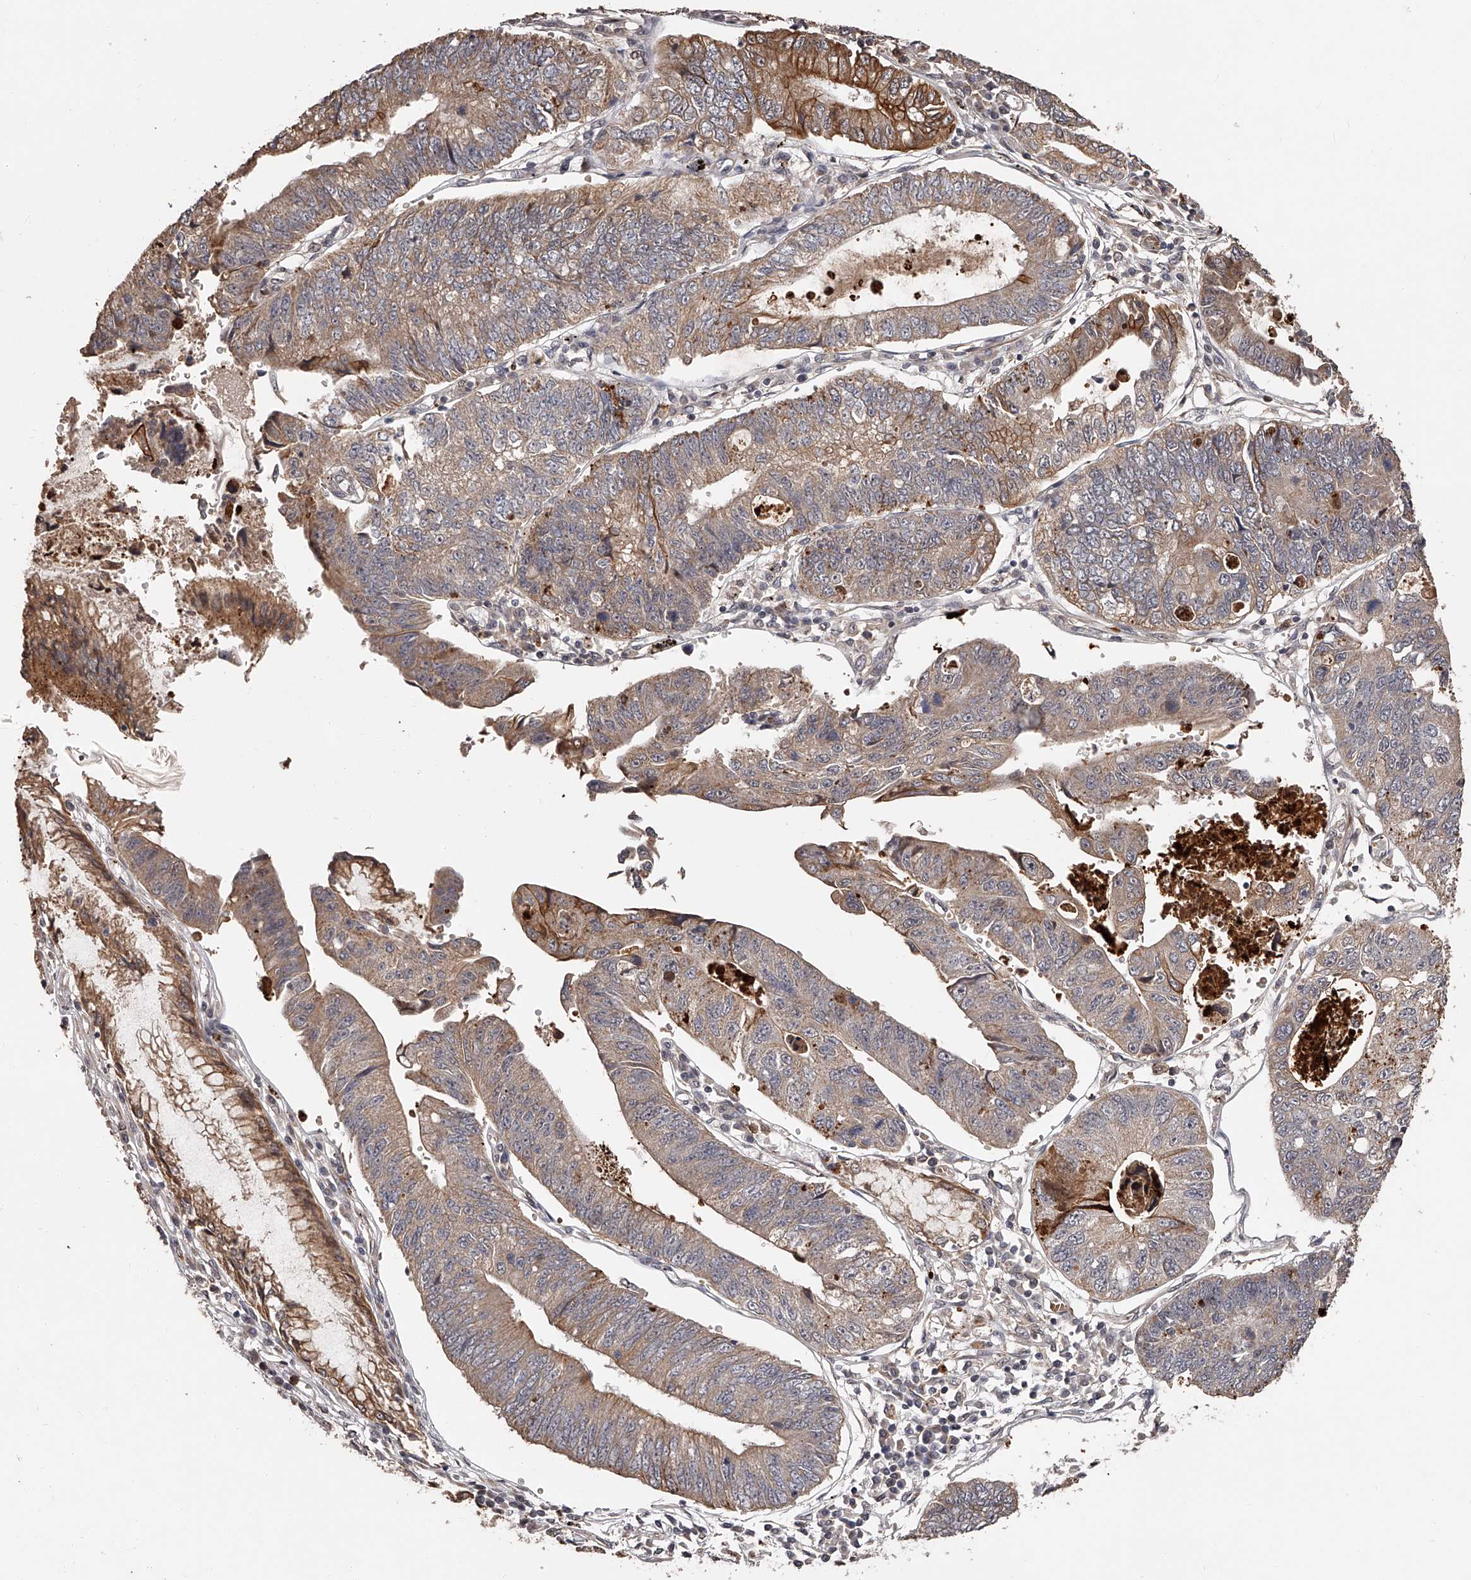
{"staining": {"intensity": "moderate", "quantity": "25%-75%", "location": "cytoplasmic/membranous"}, "tissue": "stomach cancer", "cell_type": "Tumor cells", "image_type": "cancer", "snomed": [{"axis": "morphology", "description": "Adenocarcinoma, NOS"}, {"axis": "topography", "description": "Stomach"}], "caption": "IHC micrograph of stomach cancer stained for a protein (brown), which shows medium levels of moderate cytoplasmic/membranous expression in about 25%-75% of tumor cells.", "gene": "URGCP", "patient": {"sex": "male", "age": 59}}